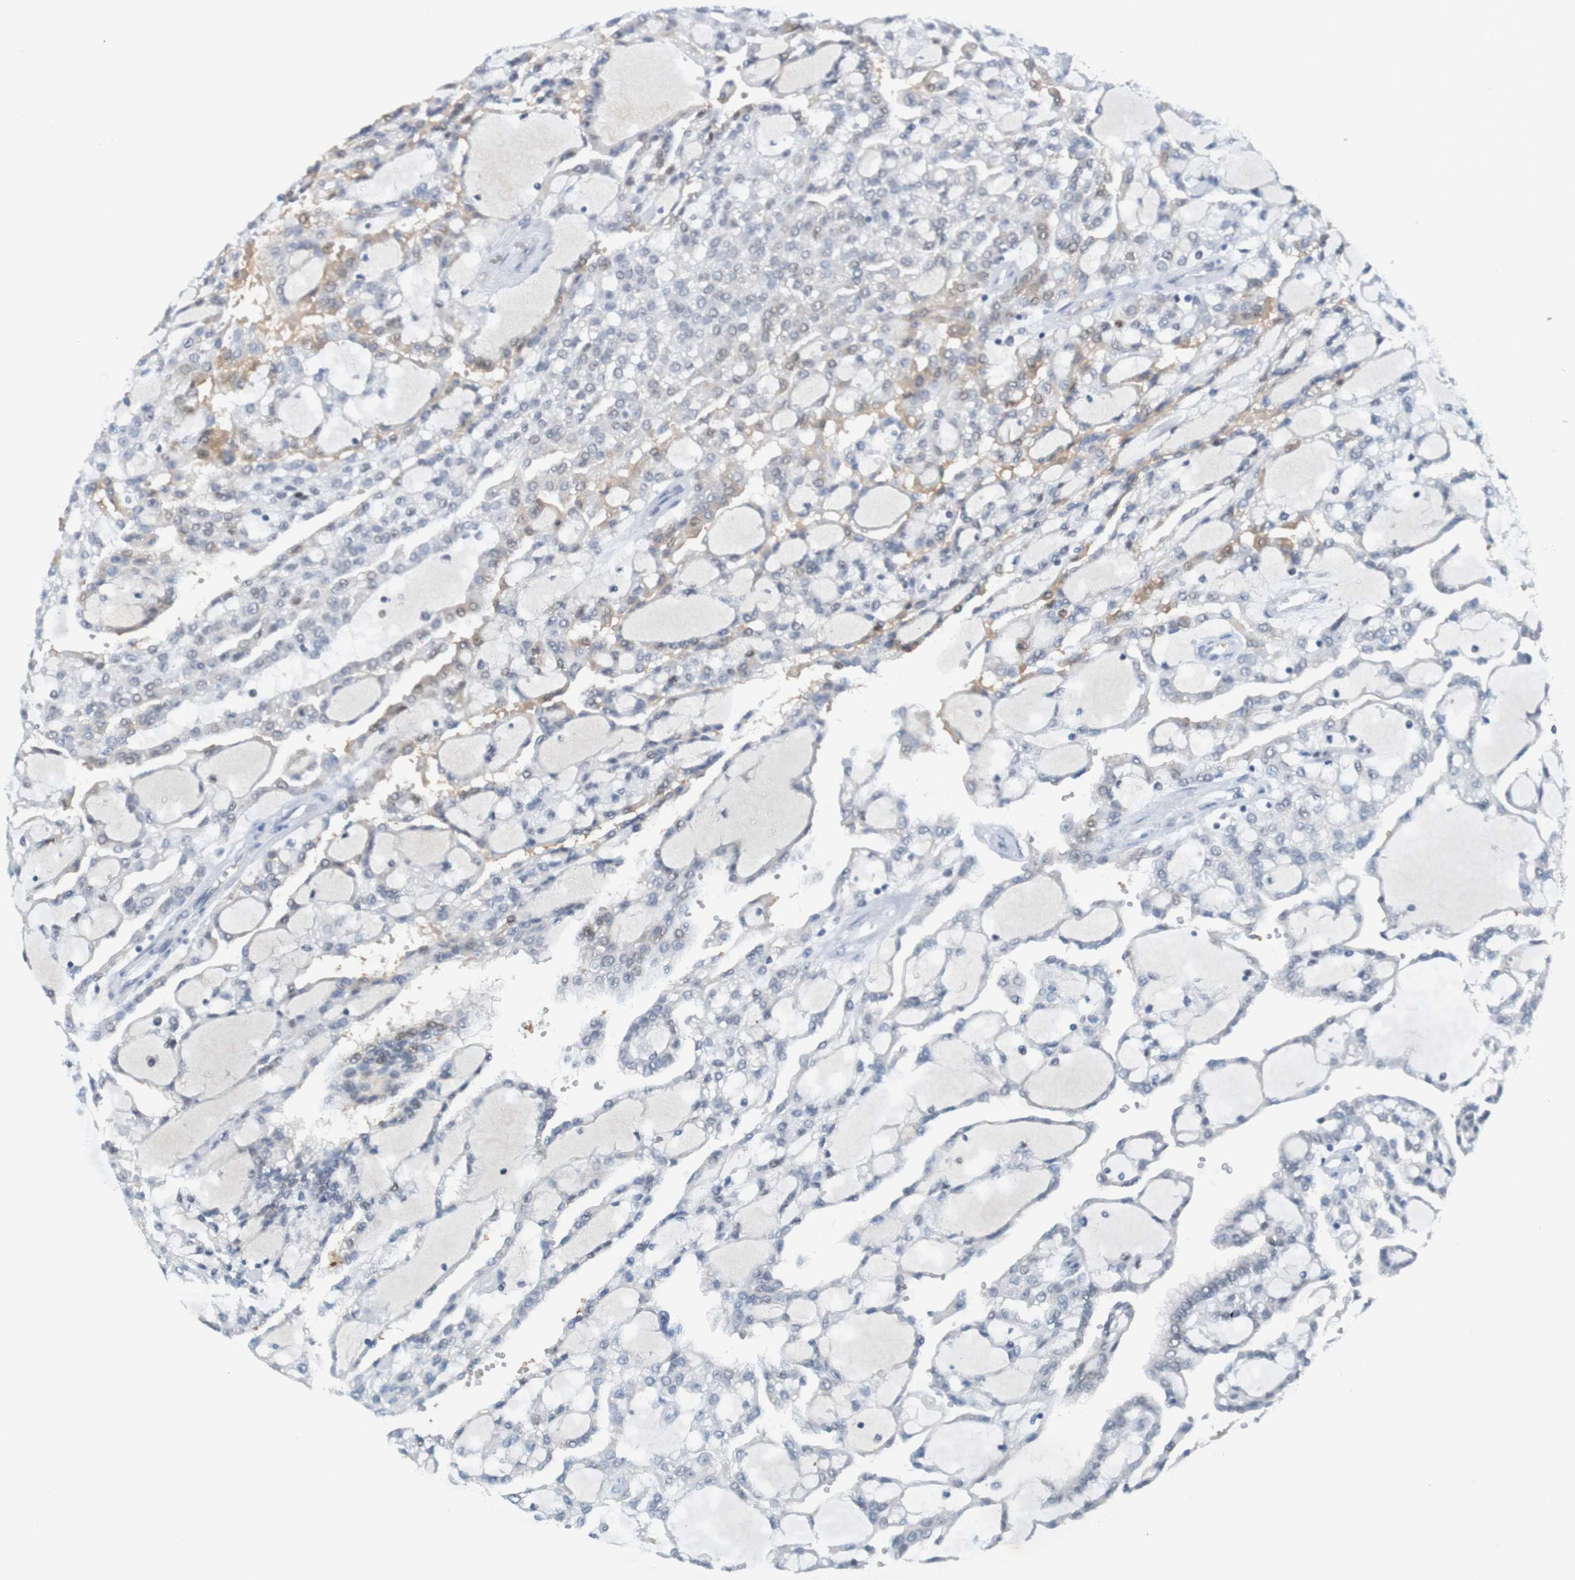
{"staining": {"intensity": "negative", "quantity": "none", "location": "none"}, "tissue": "renal cancer", "cell_type": "Tumor cells", "image_type": "cancer", "snomed": [{"axis": "morphology", "description": "Adenocarcinoma, NOS"}, {"axis": "topography", "description": "Kidney"}], "caption": "DAB immunohistochemical staining of human adenocarcinoma (renal) displays no significant positivity in tumor cells.", "gene": "USP36", "patient": {"sex": "male", "age": 63}}